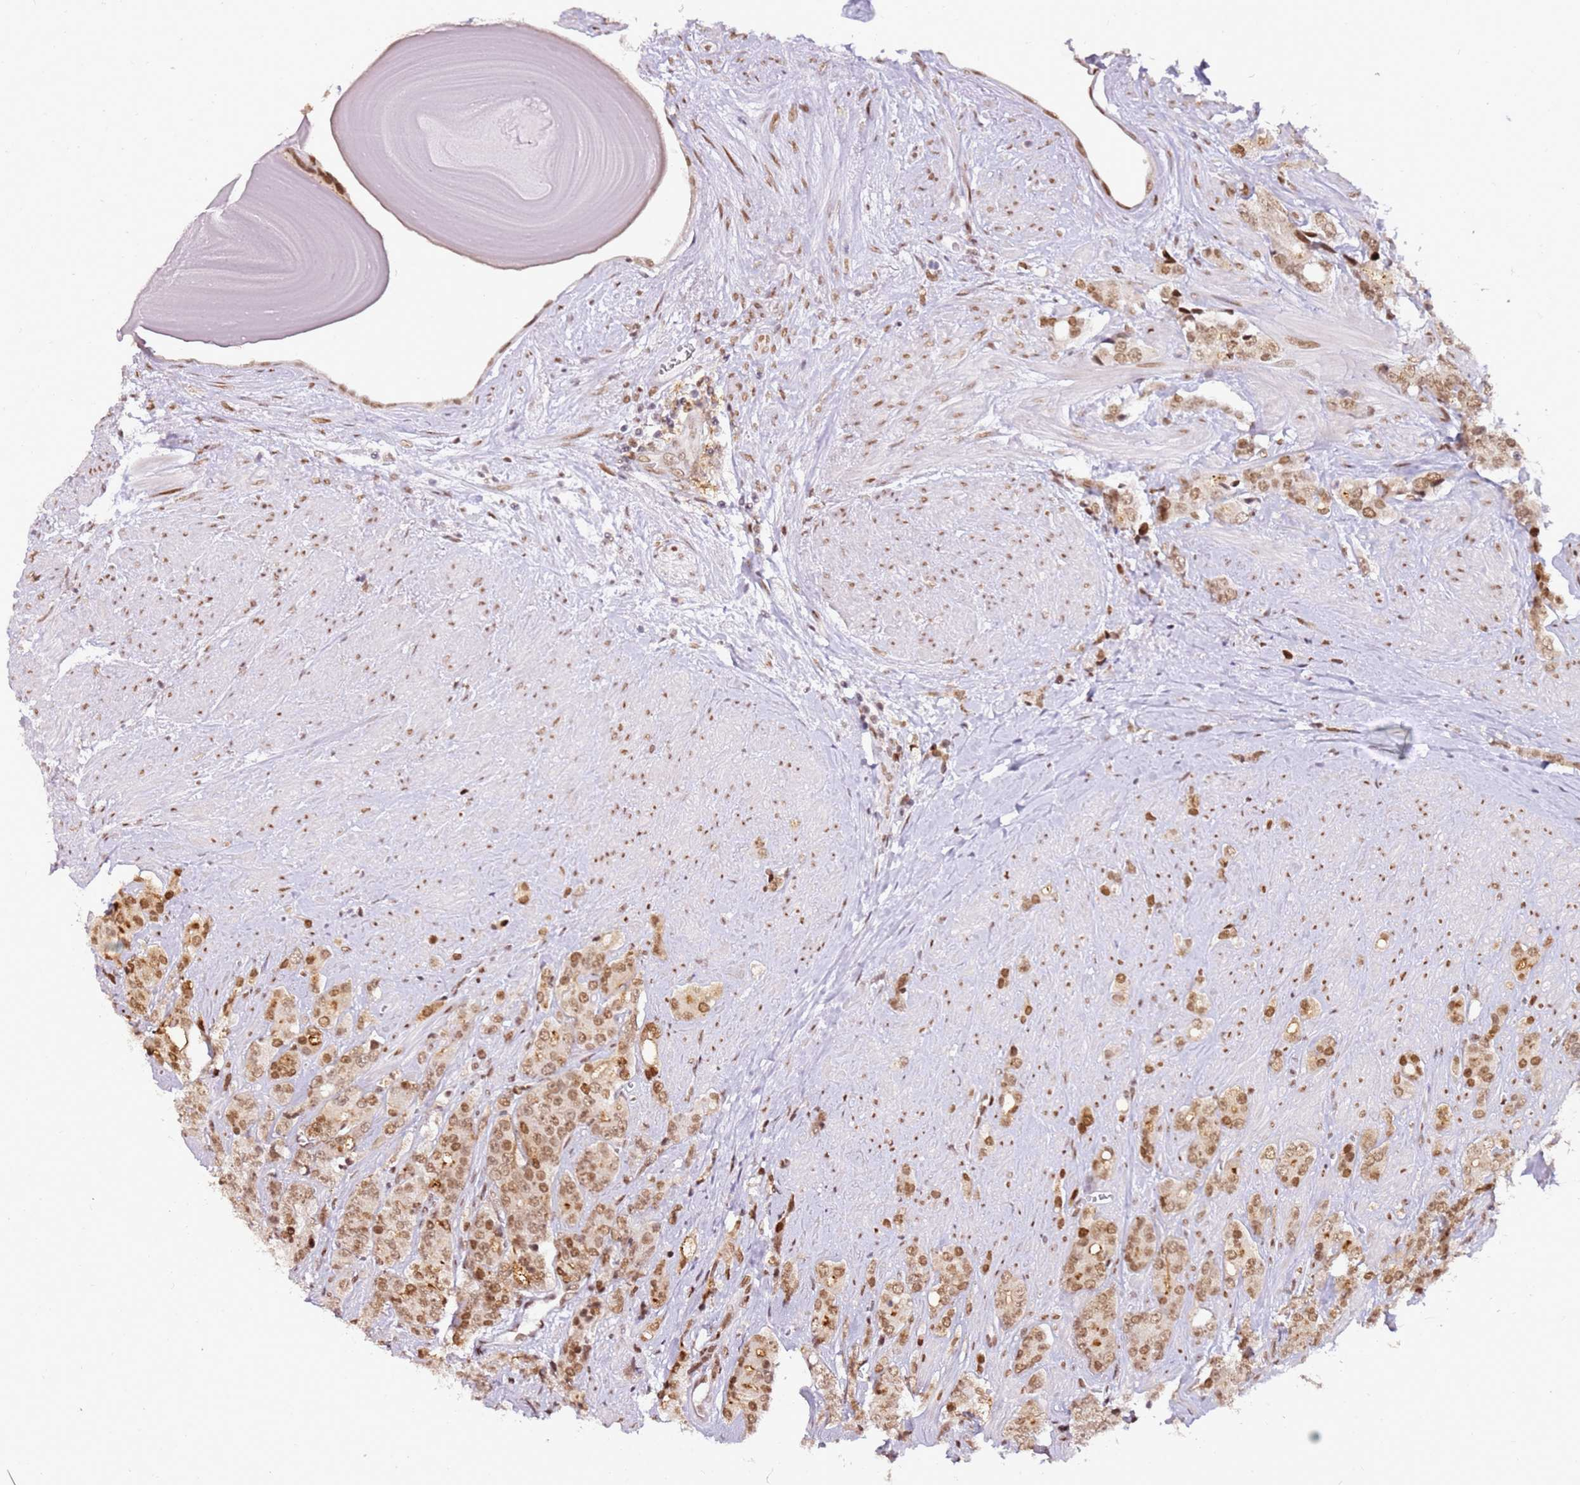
{"staining": {"intensity": "moderate", "quantity": ">75%", "location": "nuclear"}, "tissue": "prostate cancer", "cell_type": "Tumor cells", "image_type": "cancer", "snomed": [{"axis": "morphology", "description": "Adenocarcinoma, High grade"}, {"axis": "topography", "description": "Prostate"}], "caption": "This photomicrograph demonstrates IHC staining of prostate adenocarcinoma (high-grade), with medium moderate nuclear staining in about >75% of tumor cells.", "gene": "PHC2", "patient": {"sex": "male", "age": 62}}